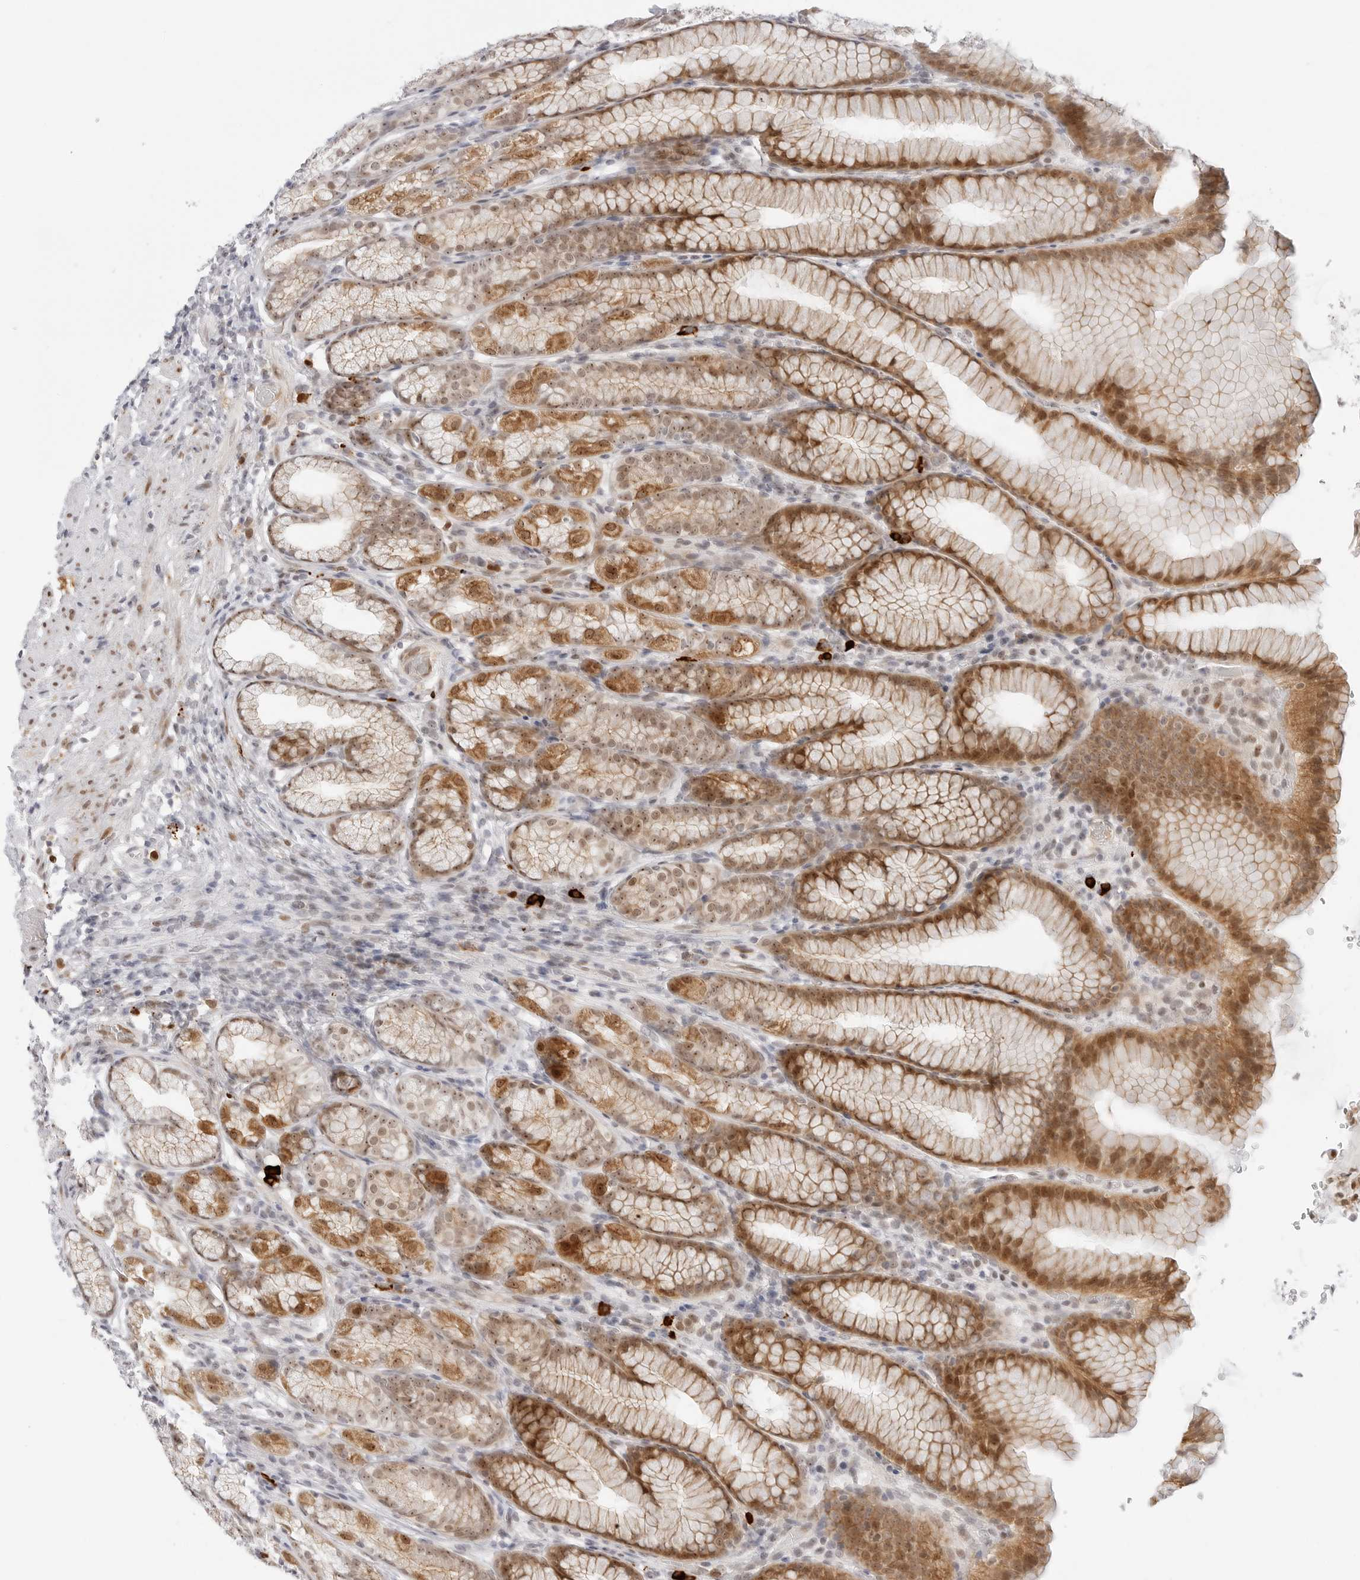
{"staining": {"intensity": "moderate", "quantity": "25%-75%", "location": "cytoplasmic/membranous,nuclear"}, "tissue": "stomach", "cell_type": "Glandular cells", "image_type": "normal", "snomed": [{"axis": "morphology", "description": "Normal tissue, NOS"}, {"axis": "topography", "description": "Stomach"}], "caption": "High-magnification brightfield microscopy of benign stomach stained with DAB (brown) and counterstained with hematoxylin (blue). glandular cells exhibit moderate cytoplasmic/membranous,nuclear positivity is appreciated in about25%-75% of cells.", "gene": "HIPK3", "patient": {"sex": "male", "age": 42}}